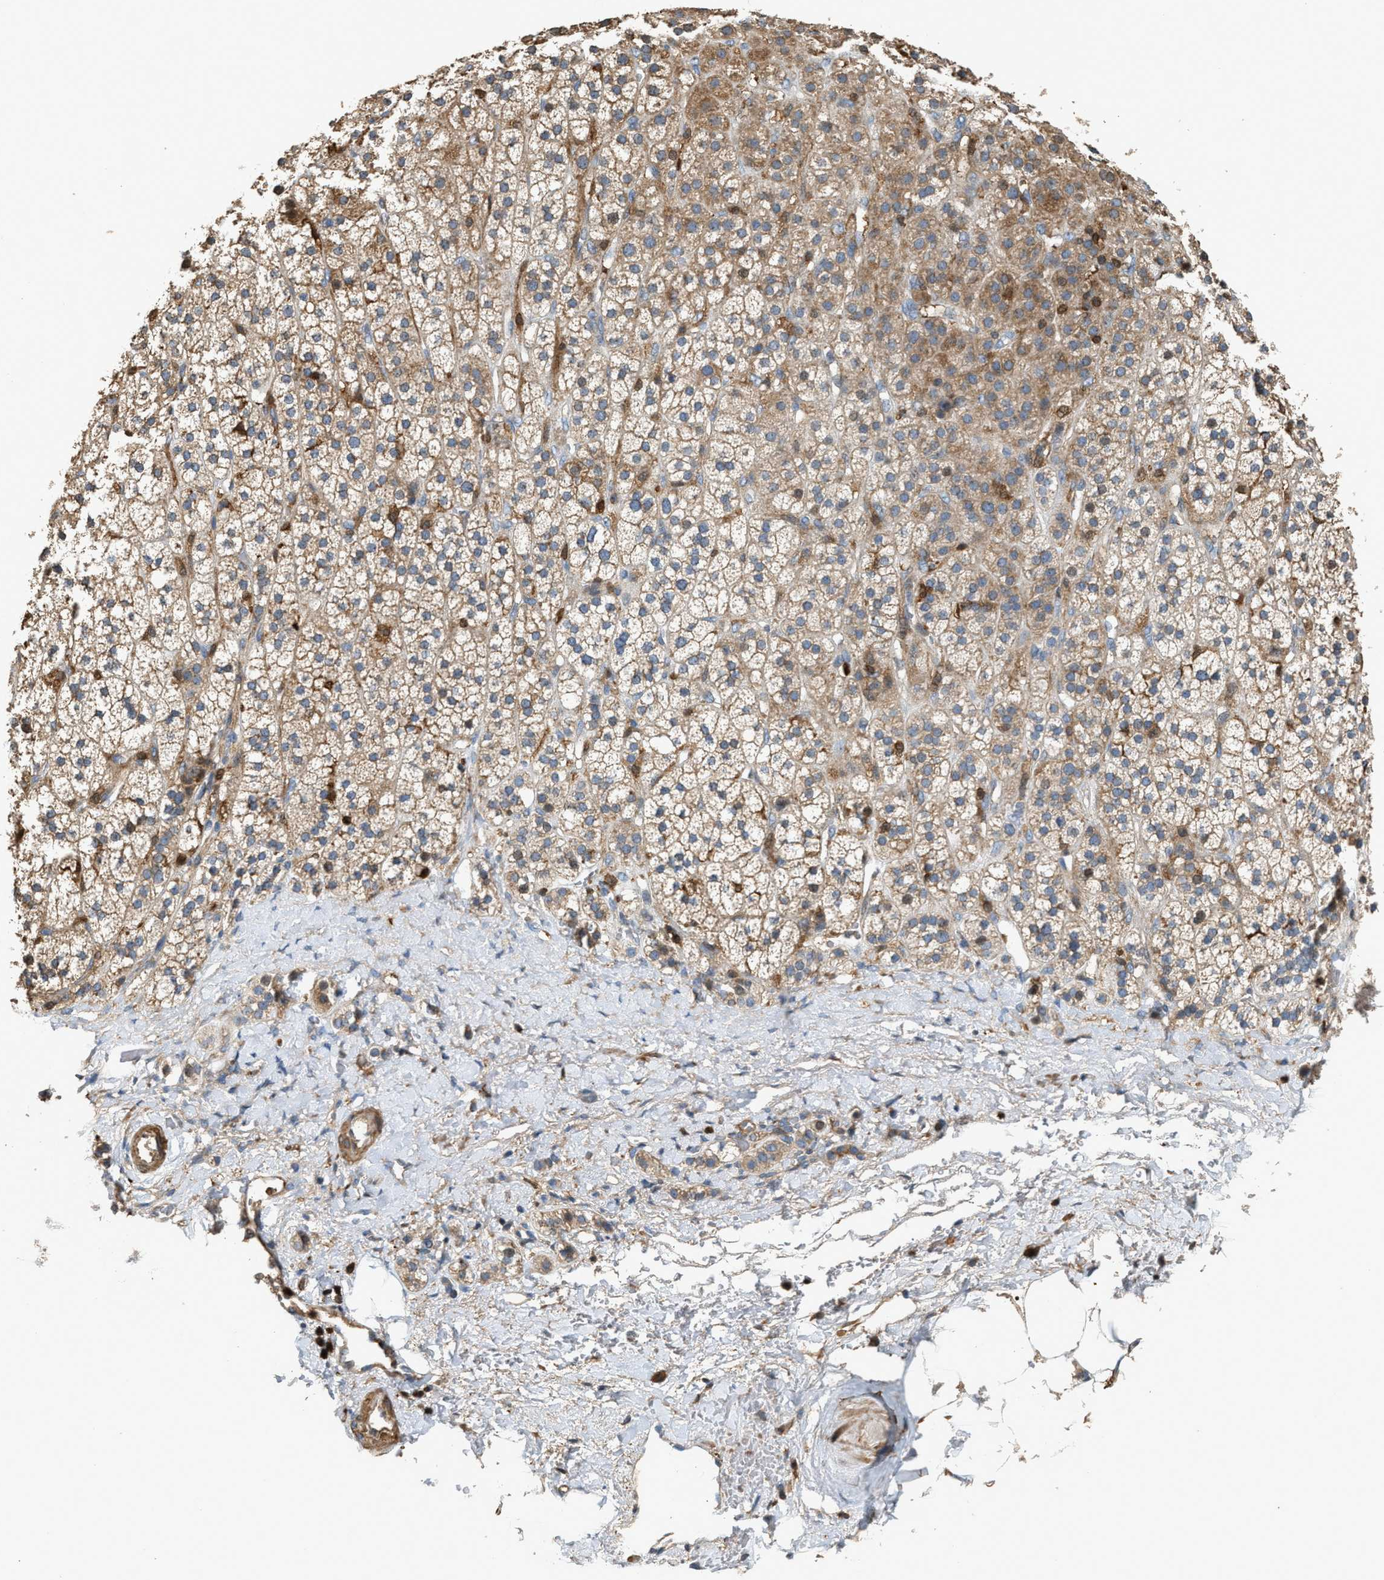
{"staining": {"intensity": "moderate", "quantity": ">75%", "location": "cytoplasmic/membranous"}, "tissue": "adrenal gland", "cell_type": "Glandular cells", "image_type": "normal", "snomed": [{"axis": "morphology", "description": "Normal tissue, NOS"}, {"axis": "topography", "description": "Adrenal gland"}], "caption": "Protein positivity by immunohistochemistry demonstrates moderate cytoplasmic/membranous expression in approximately >75% of glandular cells in normal adrenal gland.", "gene": "SERPINB5", "patient": {"sex": "male", "age": 56}}